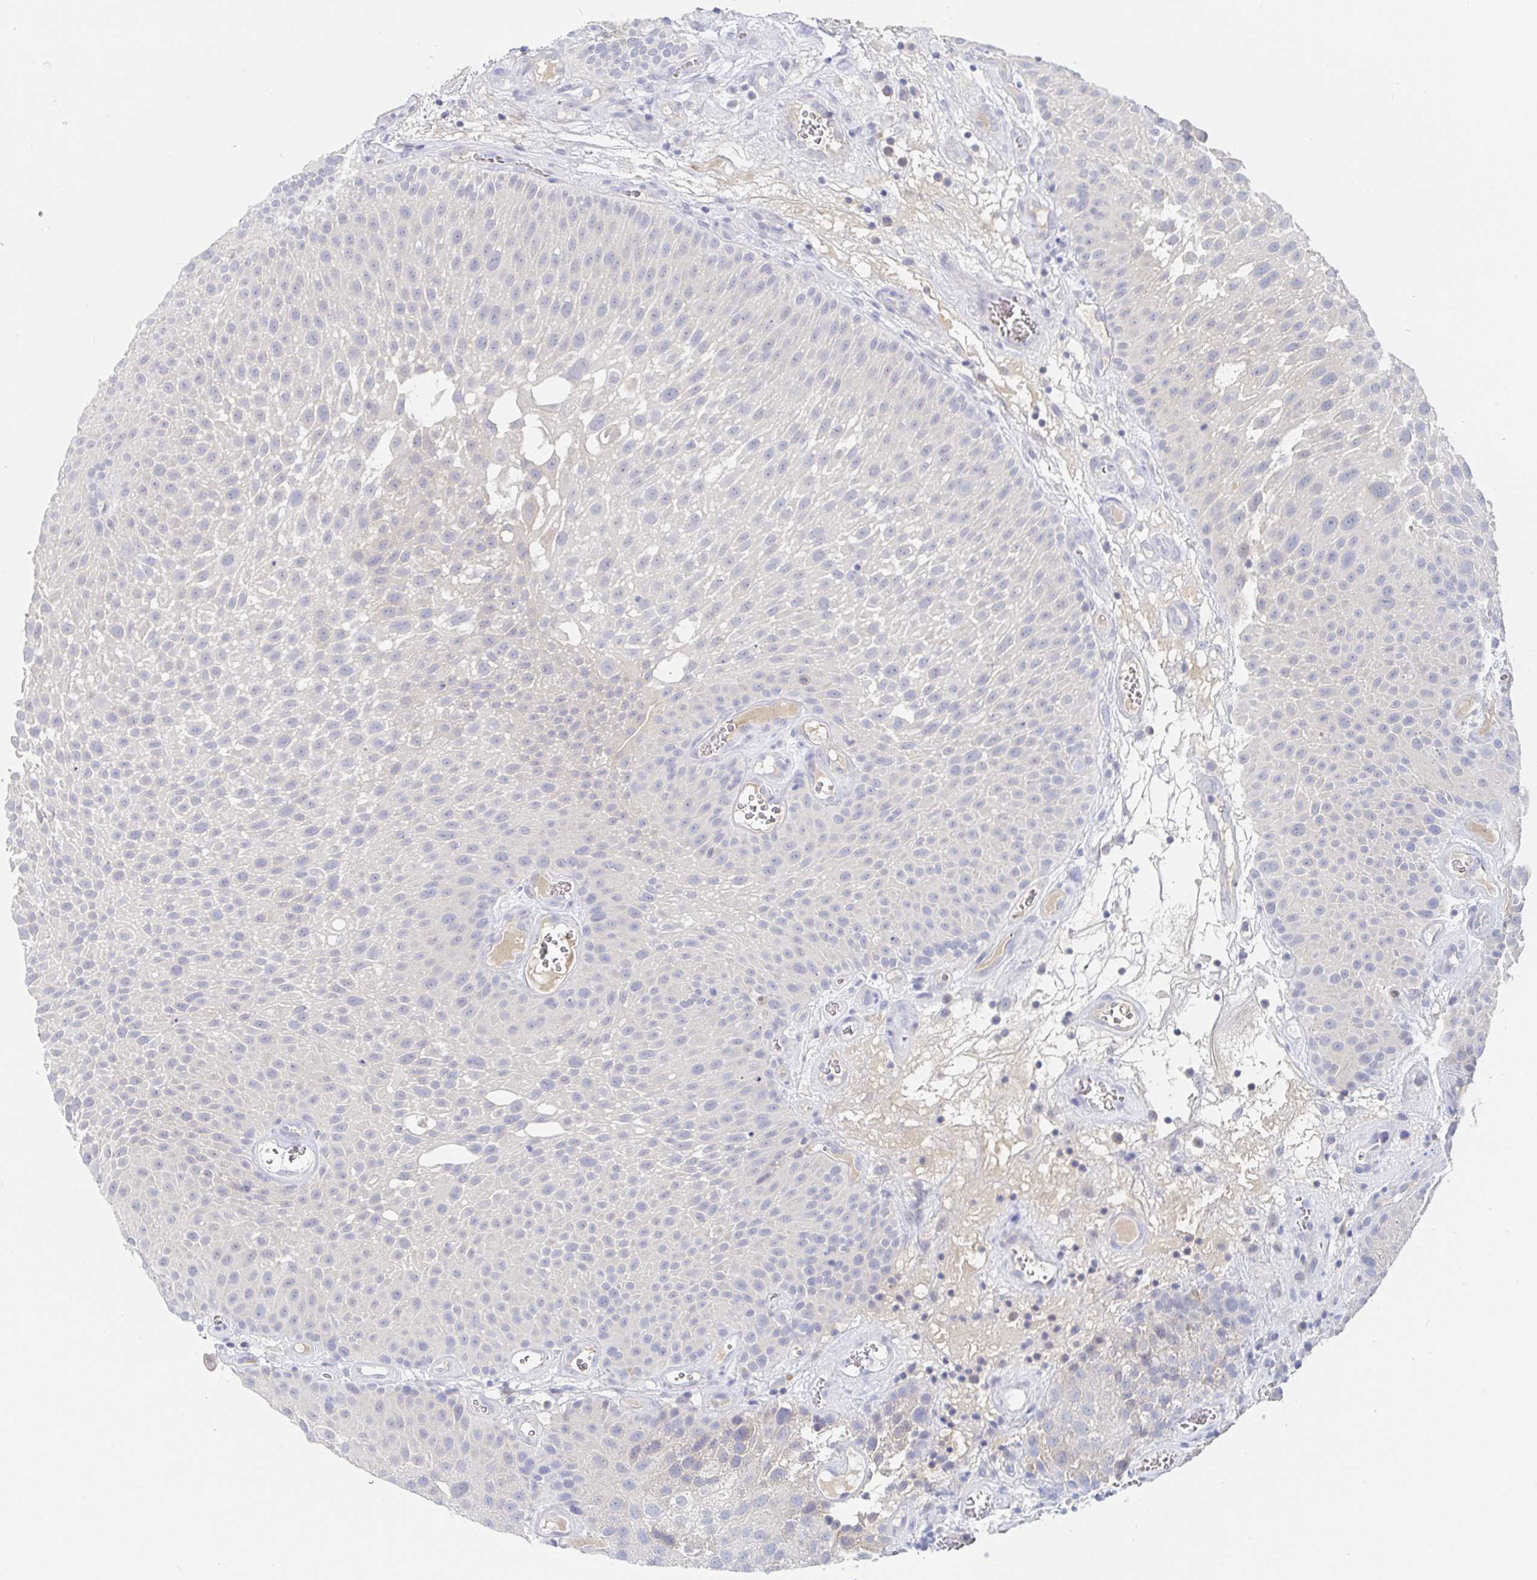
{"staining": {"intensity": "negative", "quantity": "none", "location": "none"}, "tissue": "urothelial cancer", "cell_type": "Tumor cells", "image_type": "cancer", "snomed": [{"axis": "morphology", "description": "Urothelial carcinoma, Low grade"}, {"axis": "topography", "description": "Urinary bladder"}], "caption": "Tumor cells show no significant positivity in urothelial cancer. (DAB immunohistochemistry, high magnification).", "gene": "ZNF430", "patient": {"sex": "male", "age": 72}}